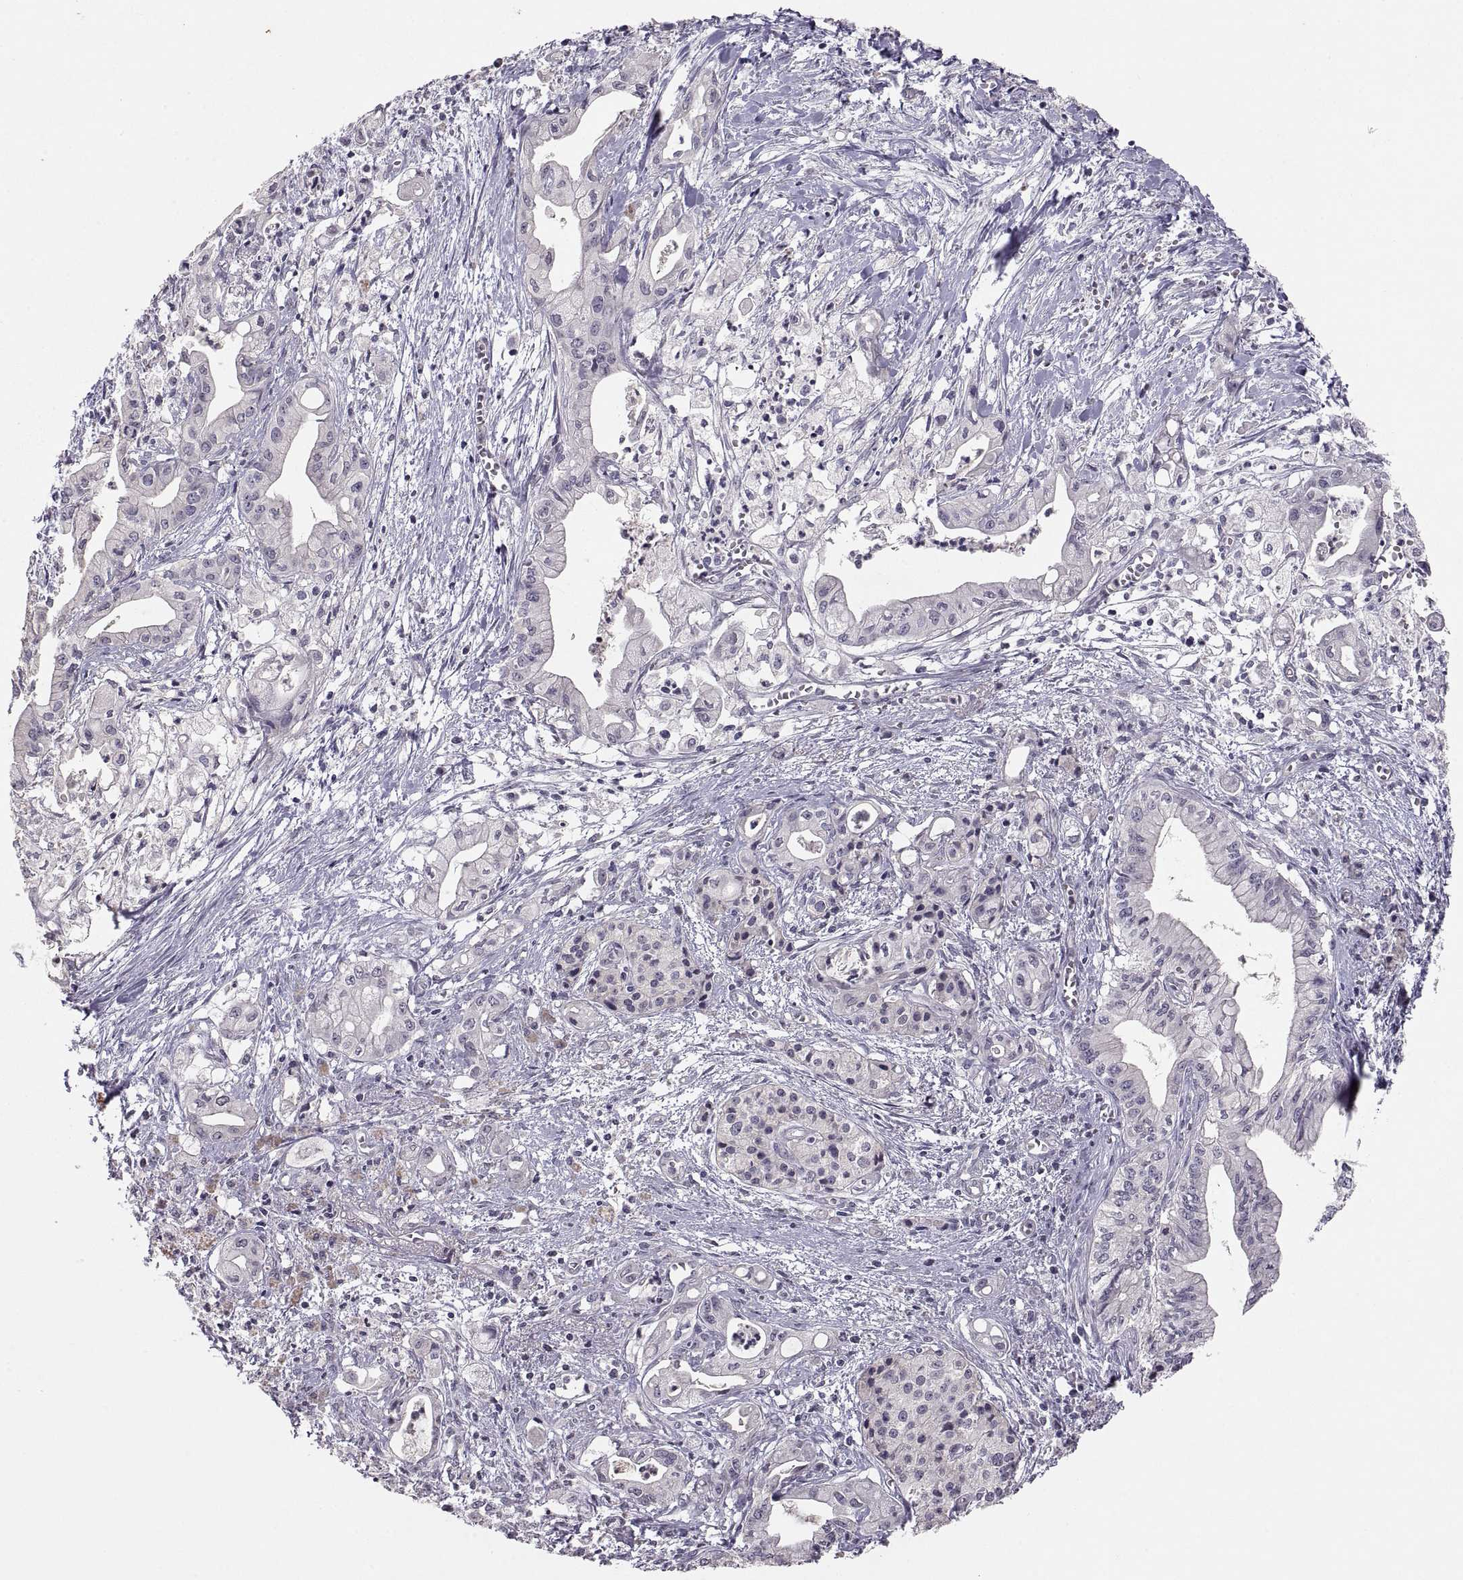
{"staining": {"intensity": "negative", "quantity": "none", "location": "none"}, "tissue": "pancreatic cancer", "cell_type": "Tumor cells", "image_type": "cancer", "snomed": [{"axis": "morphology", "description": "Adenocarcinoma, NOS"}, {"axis": "topography", "description": "Pancreas"}], "caption": "Tumor cells show no significant protein positivity in pancreatic adenocarcinoma.", "gene": "PAX2", "patient": {"sex": "male", "age": 71}}